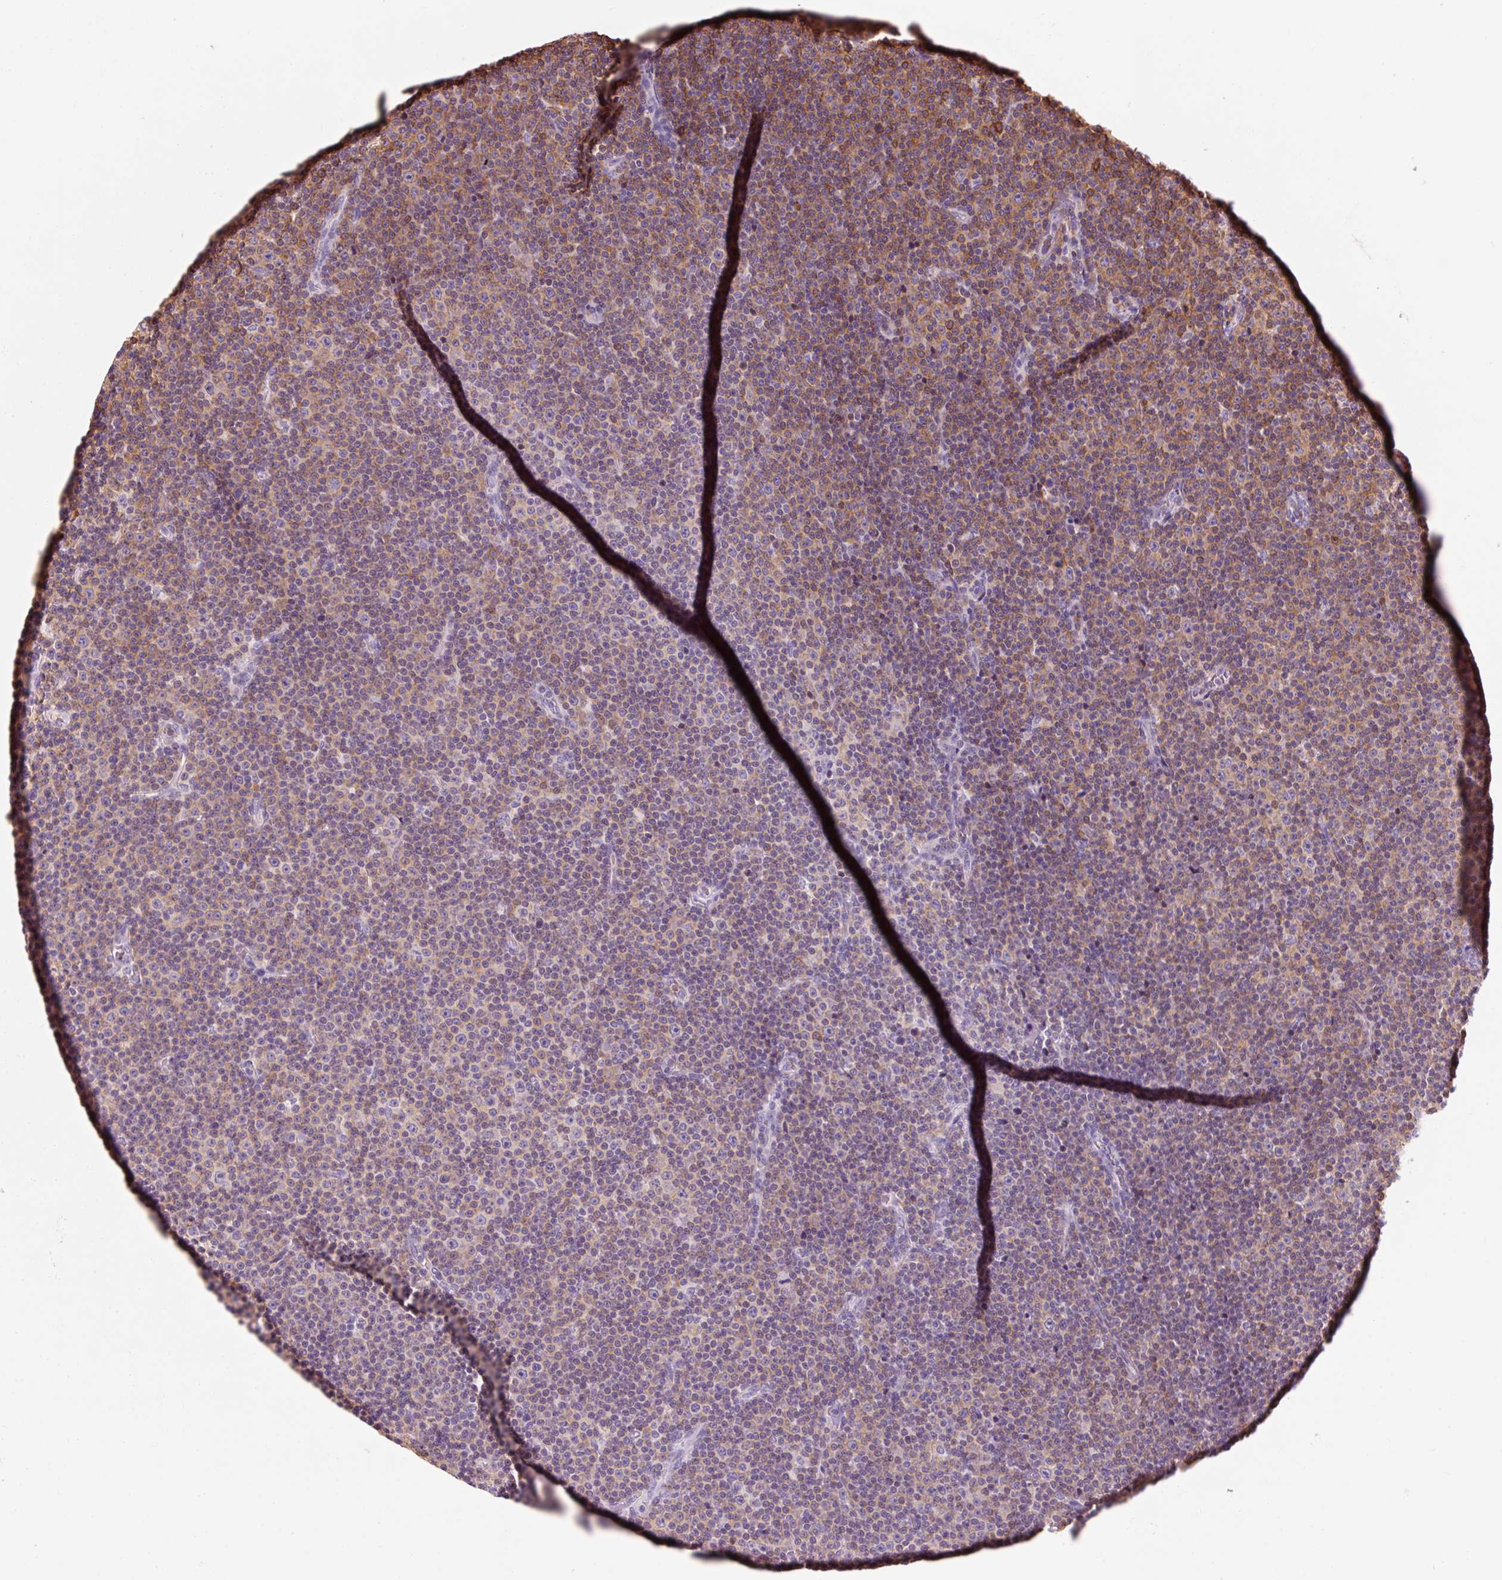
{"staining": {"intensity": "moderate", "quantity": "25%-75%", "location": "cytoplasmic/membranous"}, "tissue": "lymphoma", "cell_type": "Tumor cells", "image_type": "cancer", "snomed": [{"axis": "morphology", "description": "Malignant lymphoma, non-Hodgkin's type, Low grade"}, {"axis": "topography", "description": "Lymph node"}], "caption": "Immunohistochemistry (IHC) image of human lymphoma stained for a protein (brown), which demonstrates medium levels of moderate cytoplasmic/membranous staining in approximately 25%-75% of tumor cells.", "gene": "OR8K1", "patient": {"sex": "female", "age": 67}}